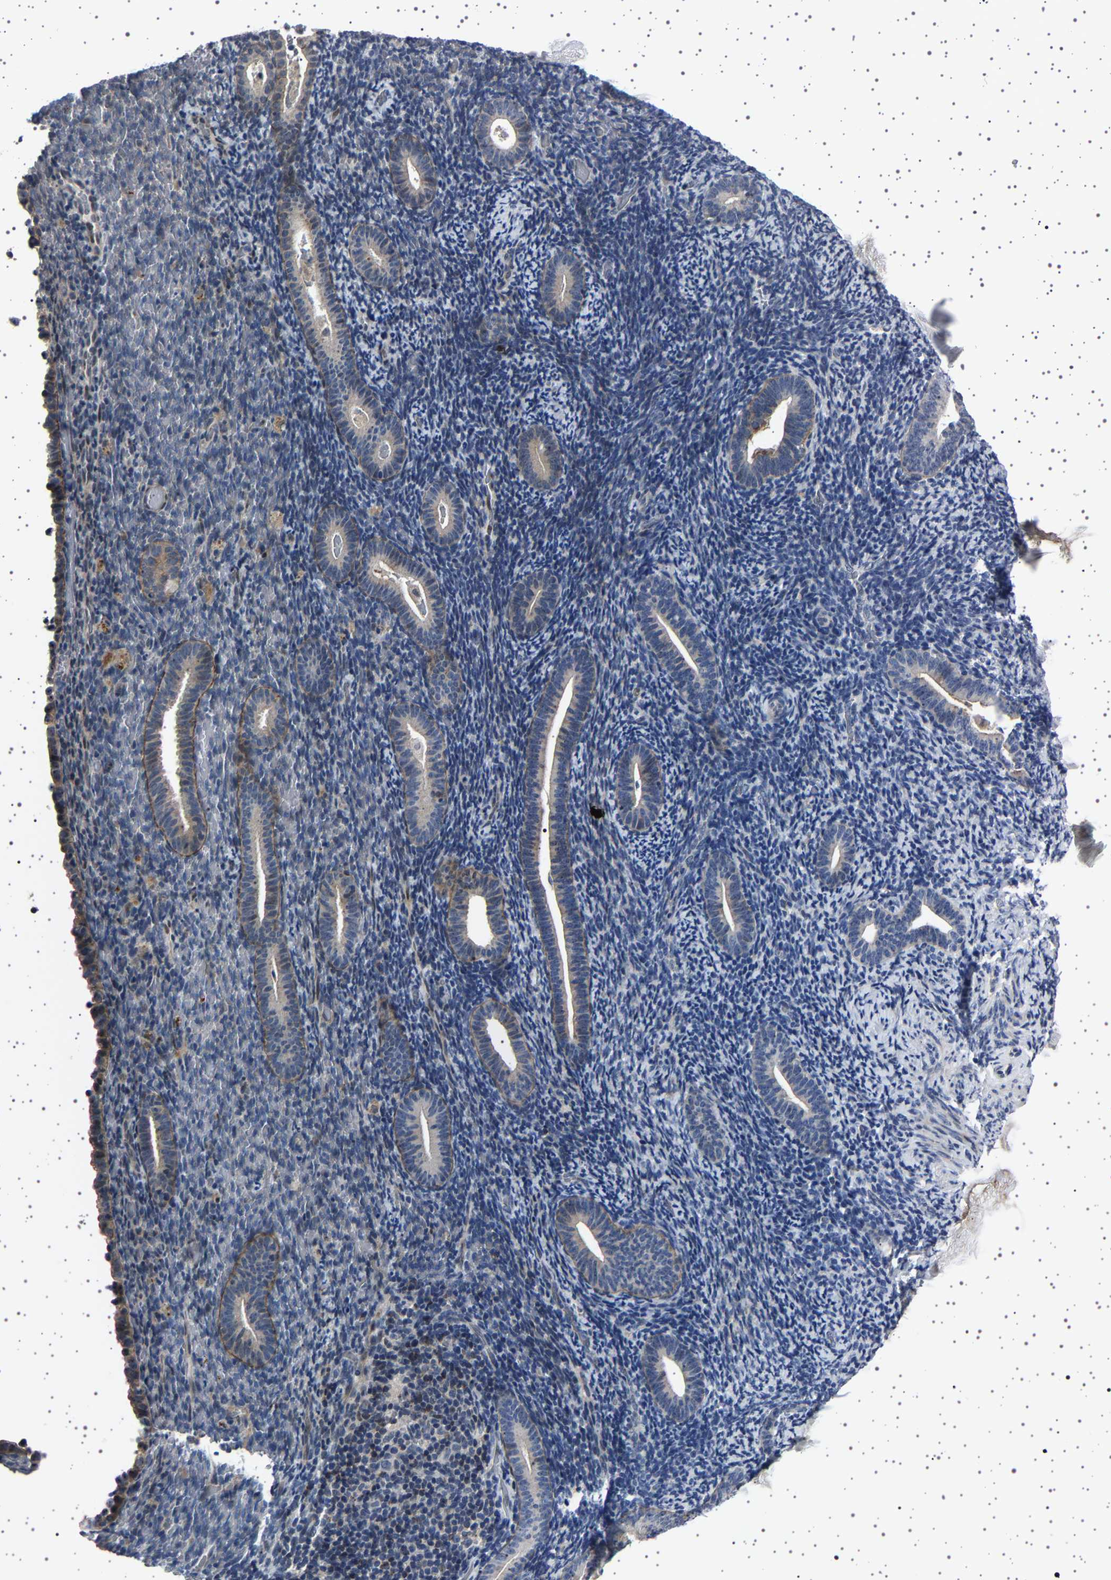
{"staining": {"intensity": "negative", "quantity": "none", "location": "none"}, "tissue": "endometrium", "cell_type": "Cells in endometrial stroma", "image_type": "normal", "snomed": [{"axis": "morphology", "description": "Normal tissue, NOS"}, {"axis": "topography", "description": "Endometrium"}], "caption": "The photomicrograph displays no staining of cells in endometrial stroma in benign endometrium. (Stains: DAB immunohistochemistry with hematoxylin counter stain, Microscopy: brightfield microscopy at high magnification).", "gene": "PAK5", "patient": {"sex": "female", "age": 51}}